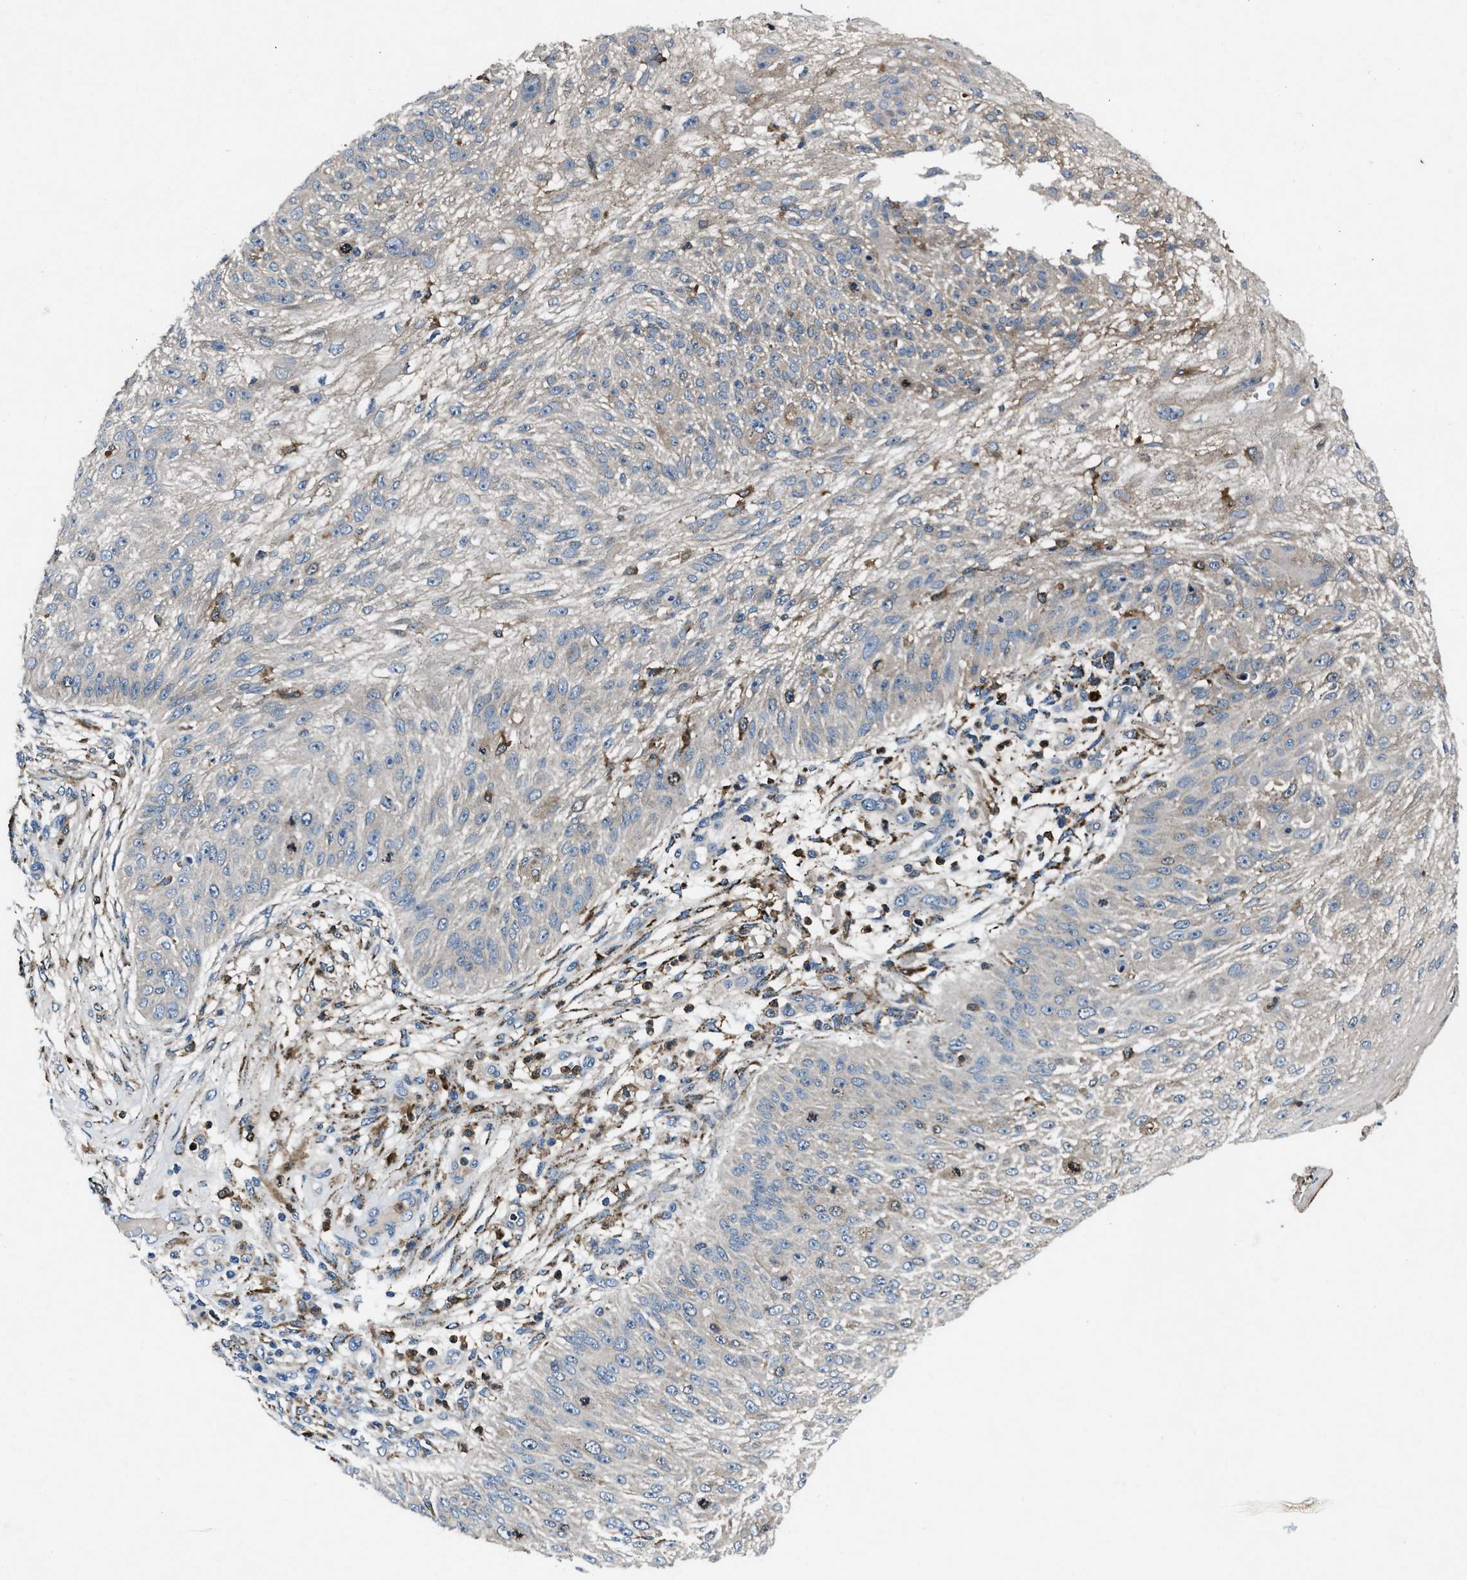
{"staining": {"intensity": "negative", "quantity": "none", "location": "none"}, "tissue": "skin cancer", "cell_type": "Tumor cells", "image_type": "cancer", "snomed": [{"axis": "morphology", "description": "Squamous cell carcinoma, NOS"}, {"axis": "topography", "description": "Skin"}], "caption": "Immunohistochemistry photomicrograph of neoplastic tissue: human squamous cell carcinoma (skin) stained with DAB (3,3'-diaminobenzidine) demonstrates no significant protein positivity in tumor cells.", "gene": "FAM221A", "patient": {"sex": "female", "age": 80}}